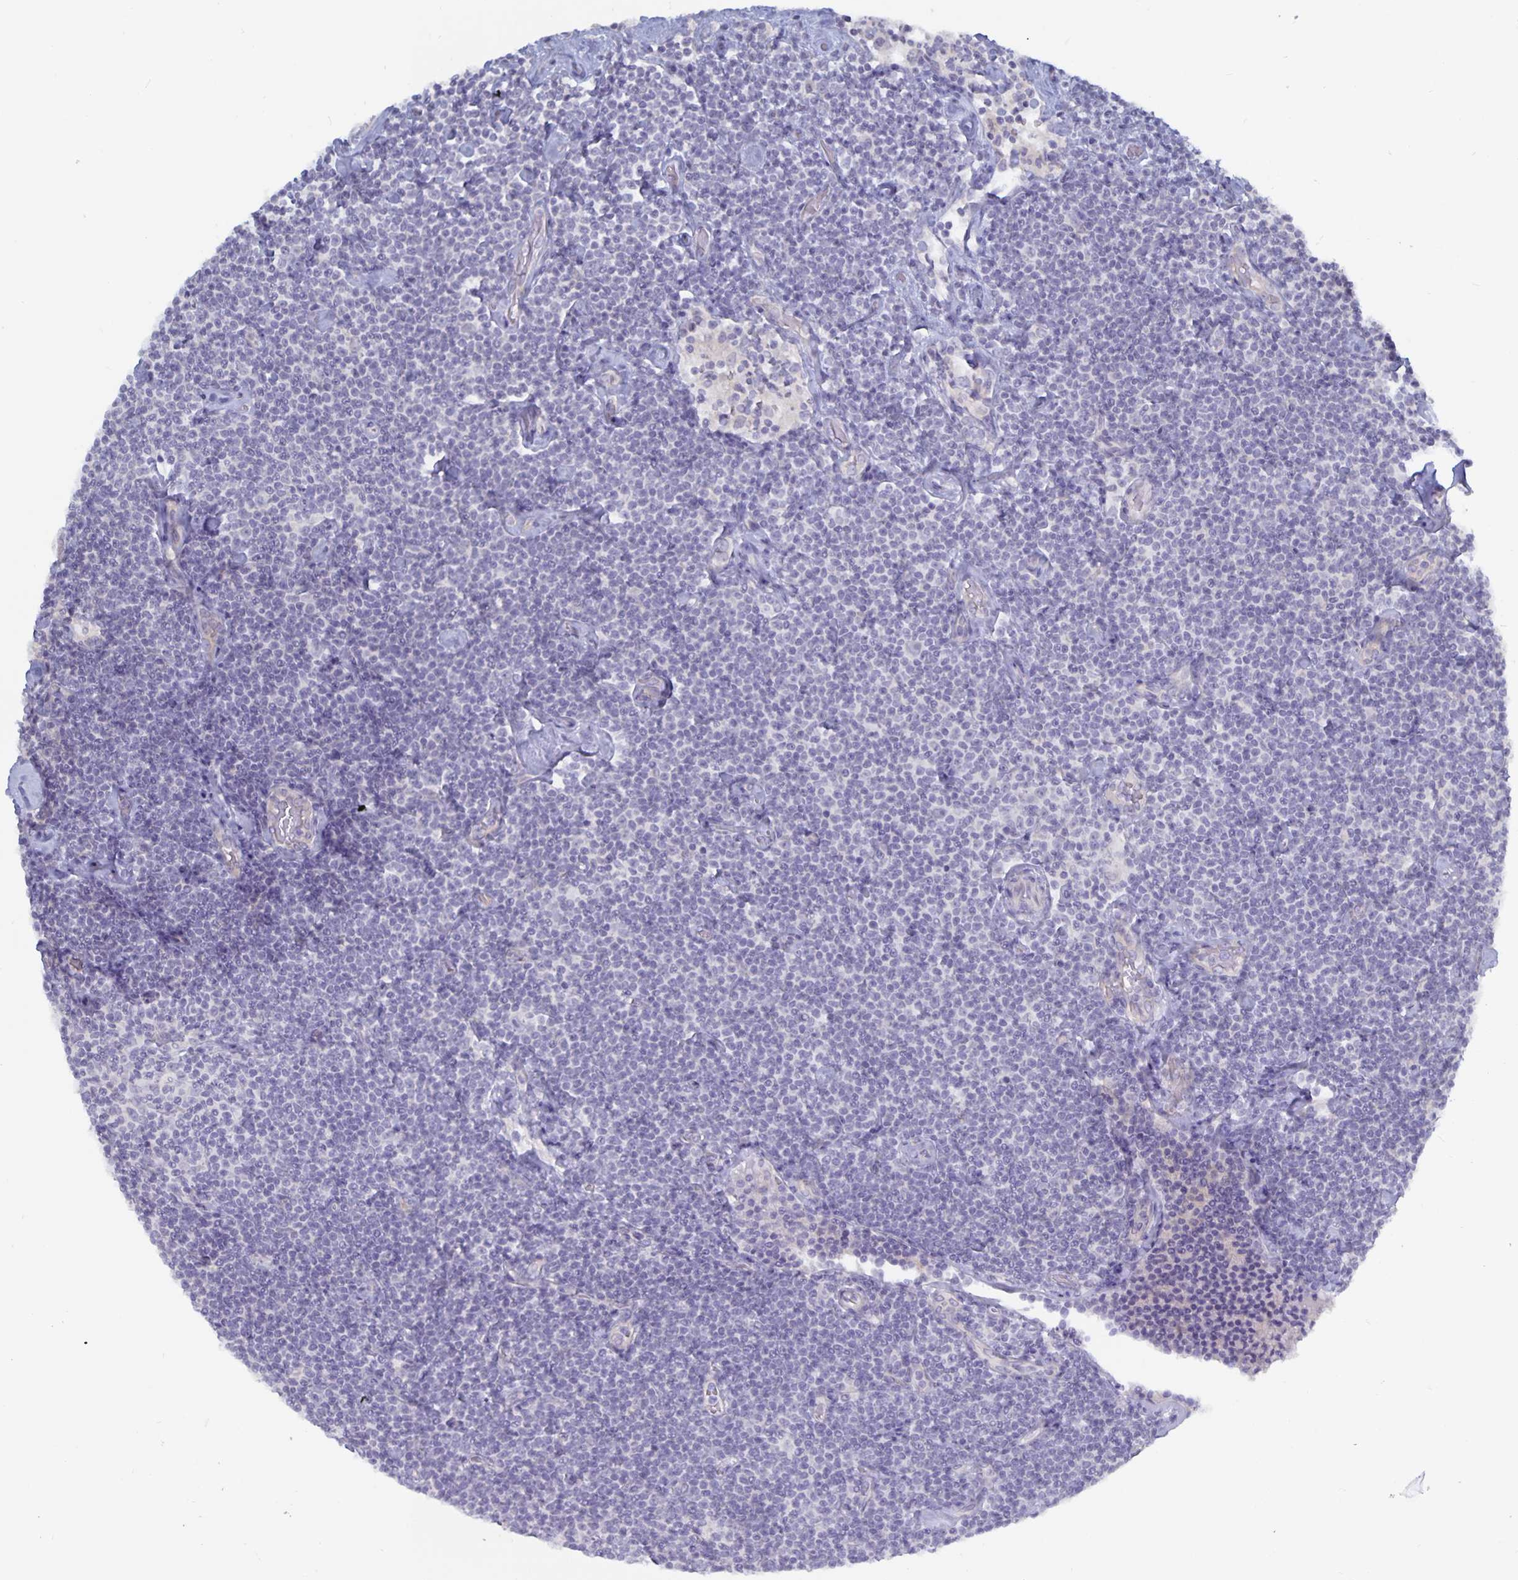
{"staining": {"intensity": "negative", "quantity": "none", "location": "none"}, "tissue": "lymphoma", "cell_type": "Tumor cells", "image_type": "cancer", "snomed": [{"axis": "morphology", "description": "Malignant lymphoma, non-Hodgkin's type, Low grade"}, {"axis": "topography", "description": "Lymph node"}], "caption": "High power microscopy micrograph of an IHC image of lymphoma, revealing no significant expression in tumor cells.", "gene": "PLCB3", "patient": {"sex": "male", "age": 81}}